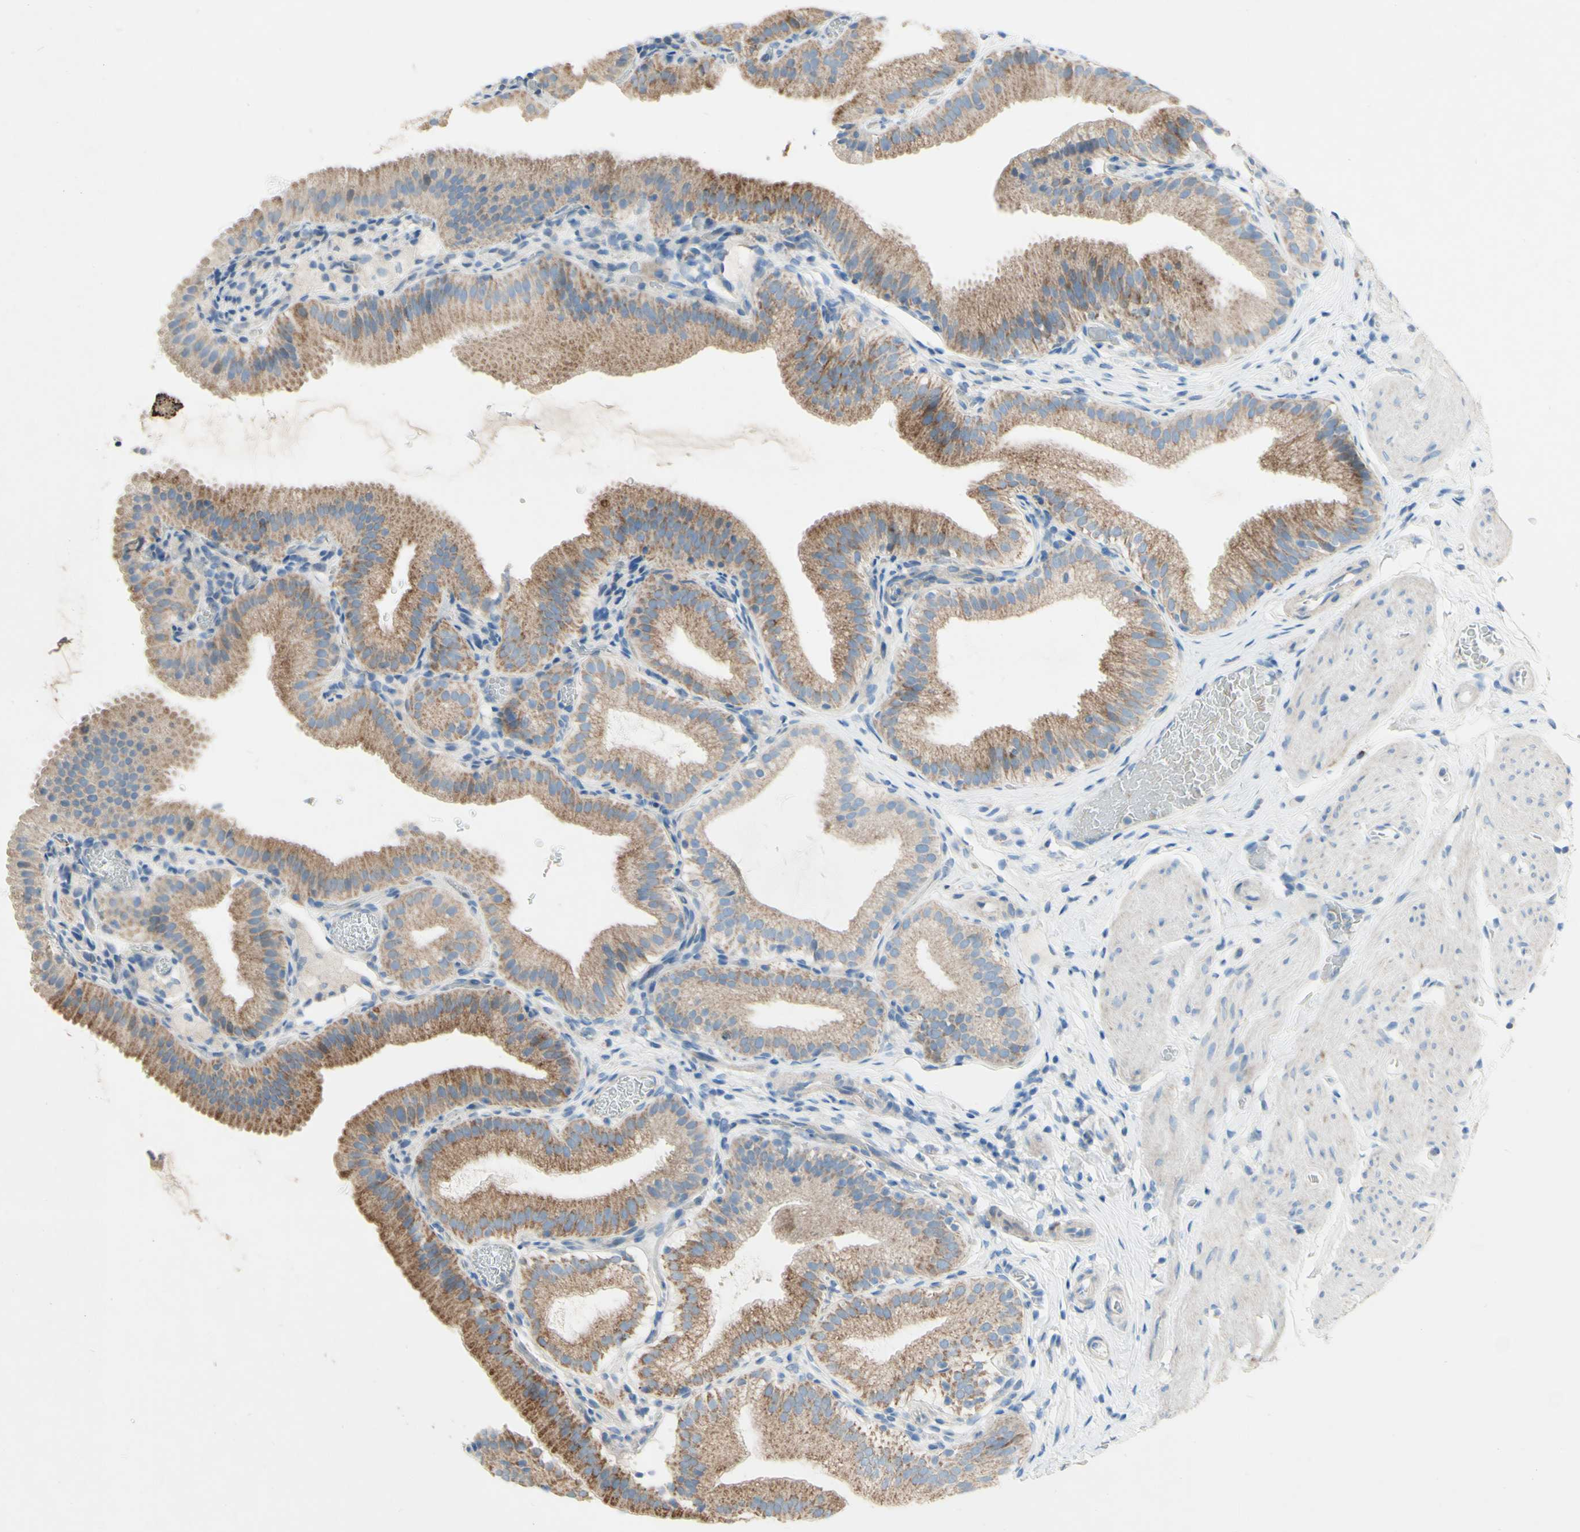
{"staining": {"intensity": "moderate", "quantity": ">75%", "location": "cytoplasmic/membranous"}, "tissue": "gallbladder", "cell_type": "Glandular cells", "image_type": "normal", "snomed": [{"axis": "morphology", "description": "Normal tissue, NOS"}, {"axis": "topography", "description": "Gallbladder"}], "caption": "Gallbladder stained with a brown dye reveals moderate cytoplasmic/membranous positive positivity in approximately >75% of glandular cells.", "gene": "ACADL", "patient": {"sex": "male", "age": 54}}